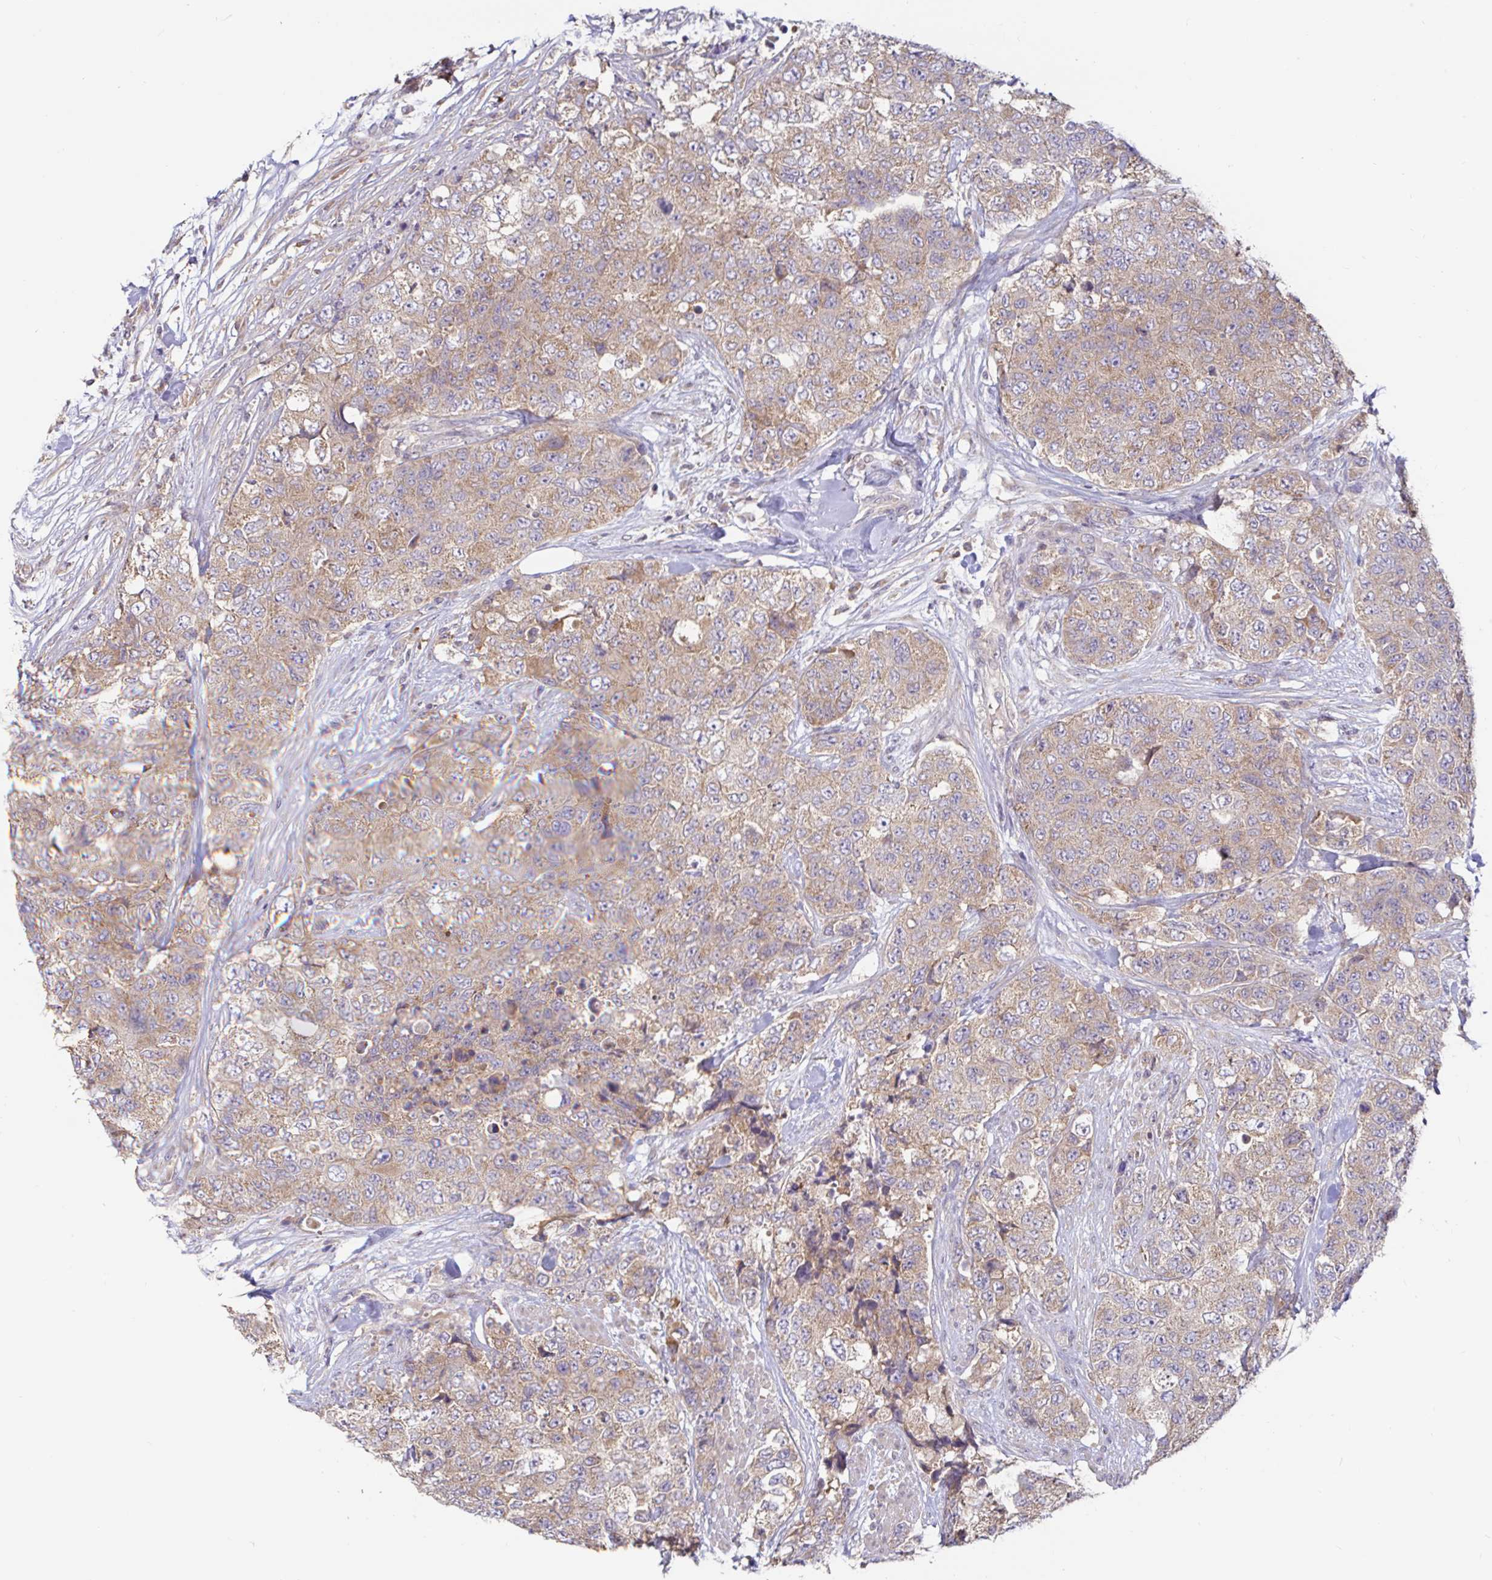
{"staining": {"intensity": "weak", "quantity": ">75%", "location": "cytoplasmic/membranous"}, "tissue": "urothelial cancer", "cell_type": "Tumor cells", "image_type": "cancer", "snomed": [{"axis": "morphology", "description": "Urothelial carcinoma, High grade"}, {"axis": "topography", "description": "Urinary bladder"}], "caption": "Approximately >75% of tumor cells in urothelial cancer display weak cytoplasmic/membranous protein positivity as visualized by brown immunohistochemical staining.", "gene": "LARP1", "patient": {"sex": "female", "age": 78}}